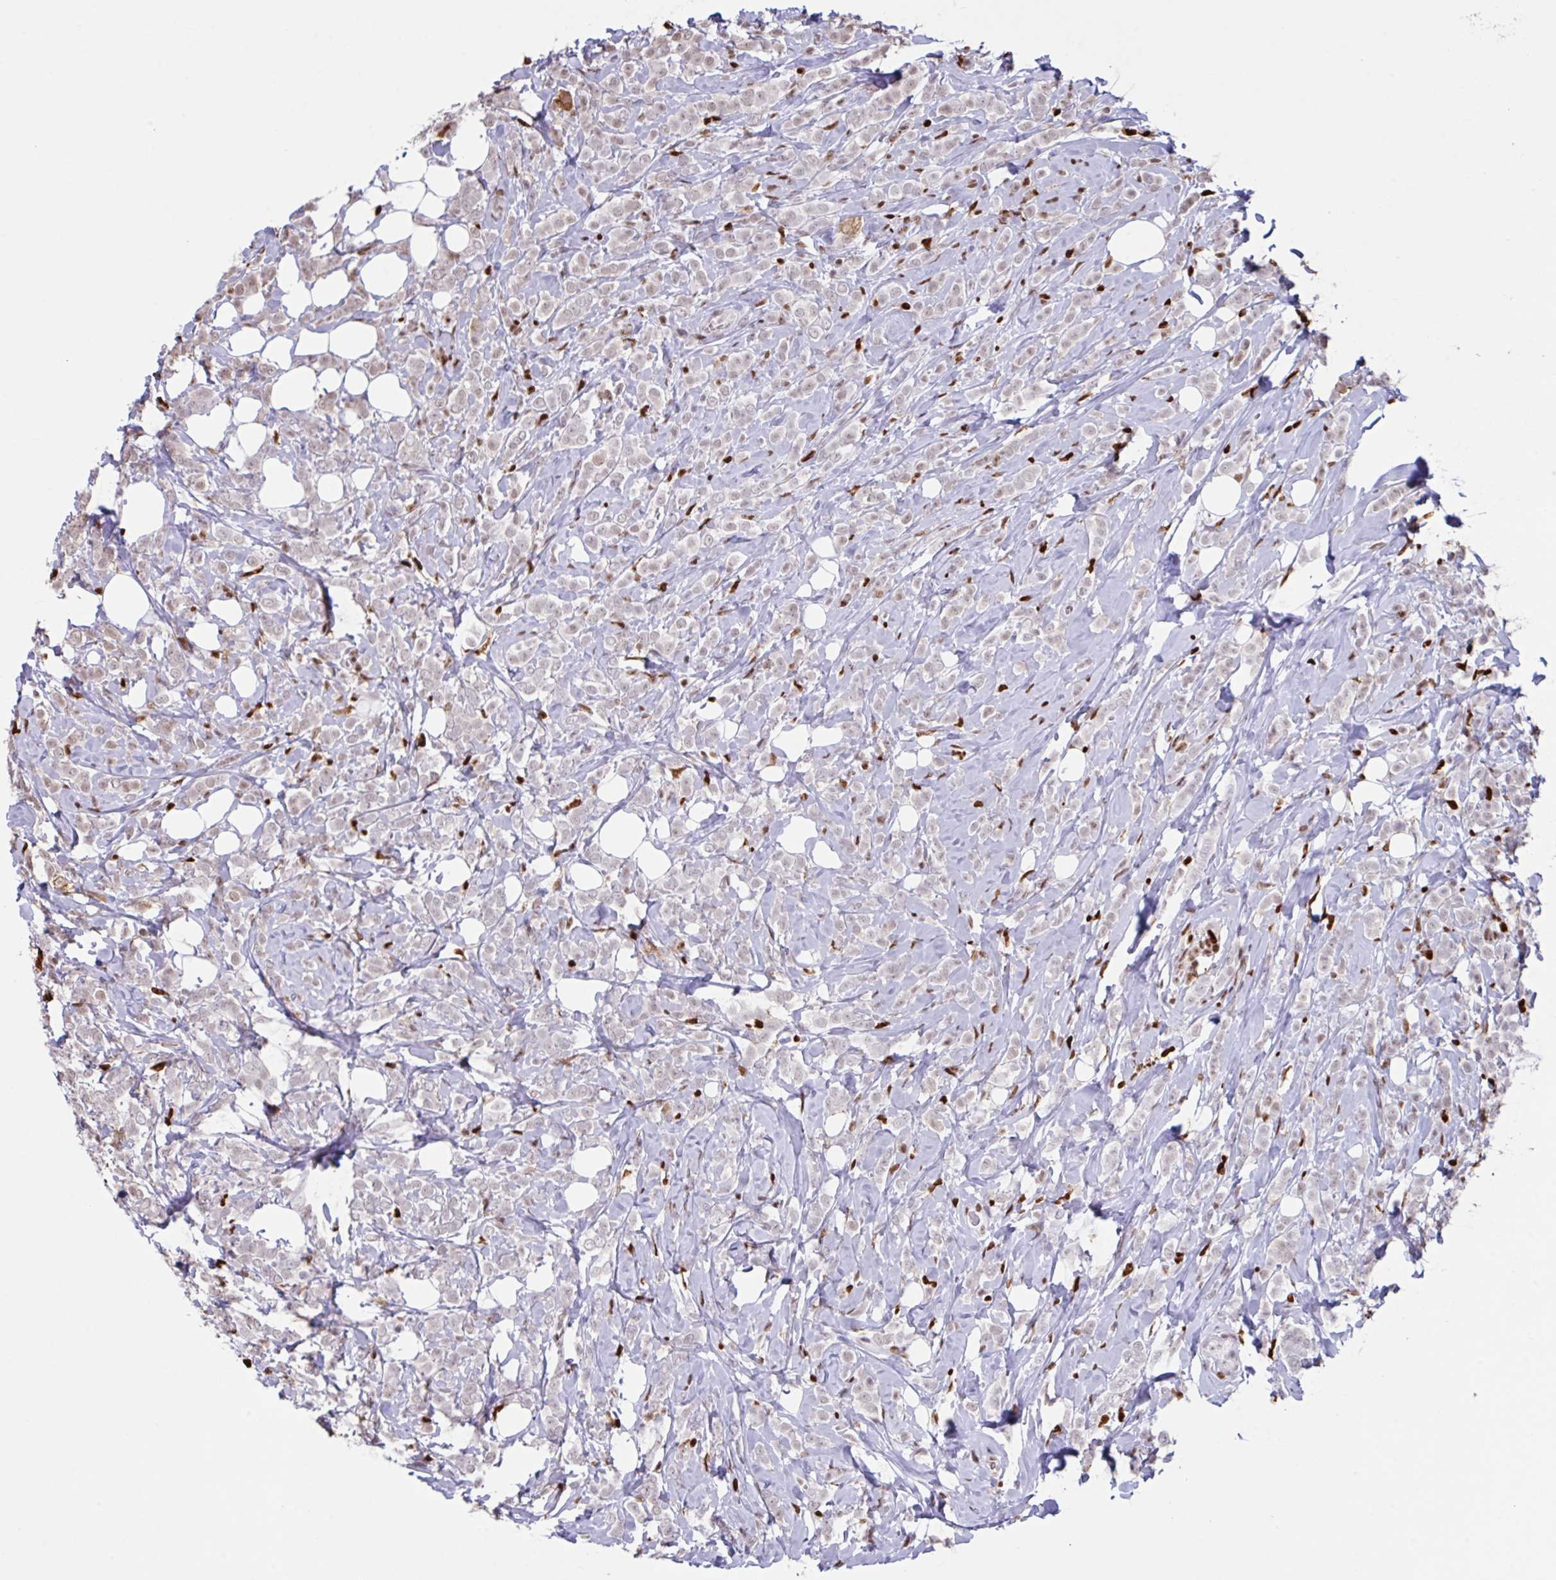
{"staining": {"intensity": "negative", "quantity": "none", "location": "none"}, "tissue": "breast cancer", "cell_type": "Tumor cells", "image_type": "cancer", "snomed": [{"axis": "morphology", "description": "Lobular carcinoma"}, {"axis": "topography", "description": "Breast"}], "caption": "The IHC image has no significant staining in tumor cells of breast cancer (lobular carcinoma) tissue. The staining was performed using DAB (3,3'-diaminobenzidine) to visualize the protein expression in brown, while the nuclei were stained in blue with hematoxylin (Magnification: 20x).", "gene": "BTBD10", "patient": {"sex": "female", "age": 49}}